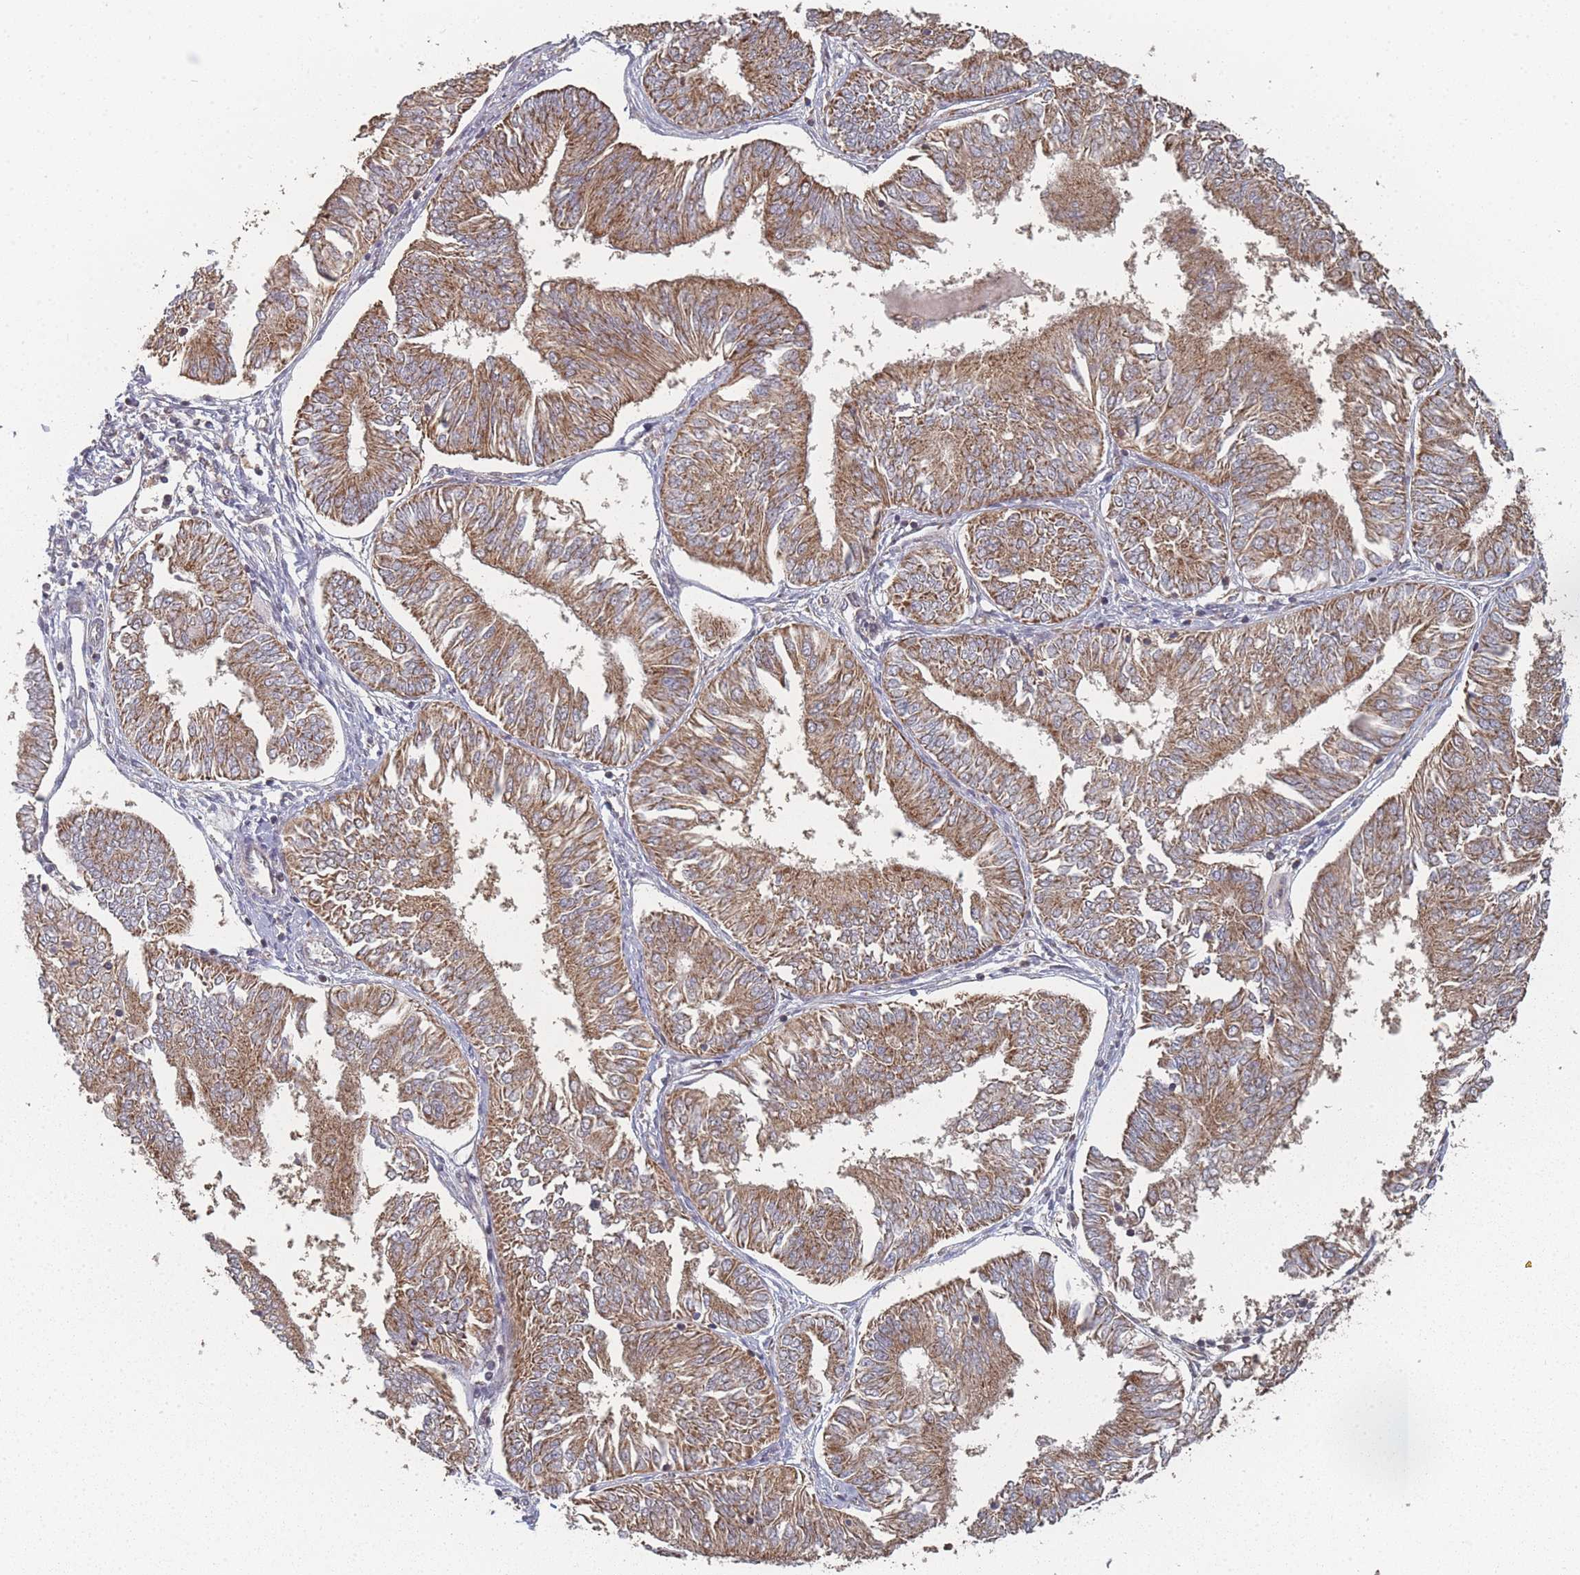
{"staining": {"intensity": "moderate", "quantity": ">75%", "location": "cytoplasmic/membranous"}, "tissue": "endometrial cancer", "cell_type": "Tumor cells", "image_type": "cancer", "snomed": [{"axis": "morphology", "description": "Adenocarcinoma, NOS"}, {"axis": "topography", "description": "Endometrium"}], "caption": "This histopathology image shows endometrial adenocarcinoma stained with immunohistochemistry (IHC) to label a protein in brown. The cytoplasmic/membranous of tumor cells show moderate positivity for the protein. Nuclei are counter-stained blue.", "gene": "PSMB3", "patient": {"sex": "female", "age": 58}}